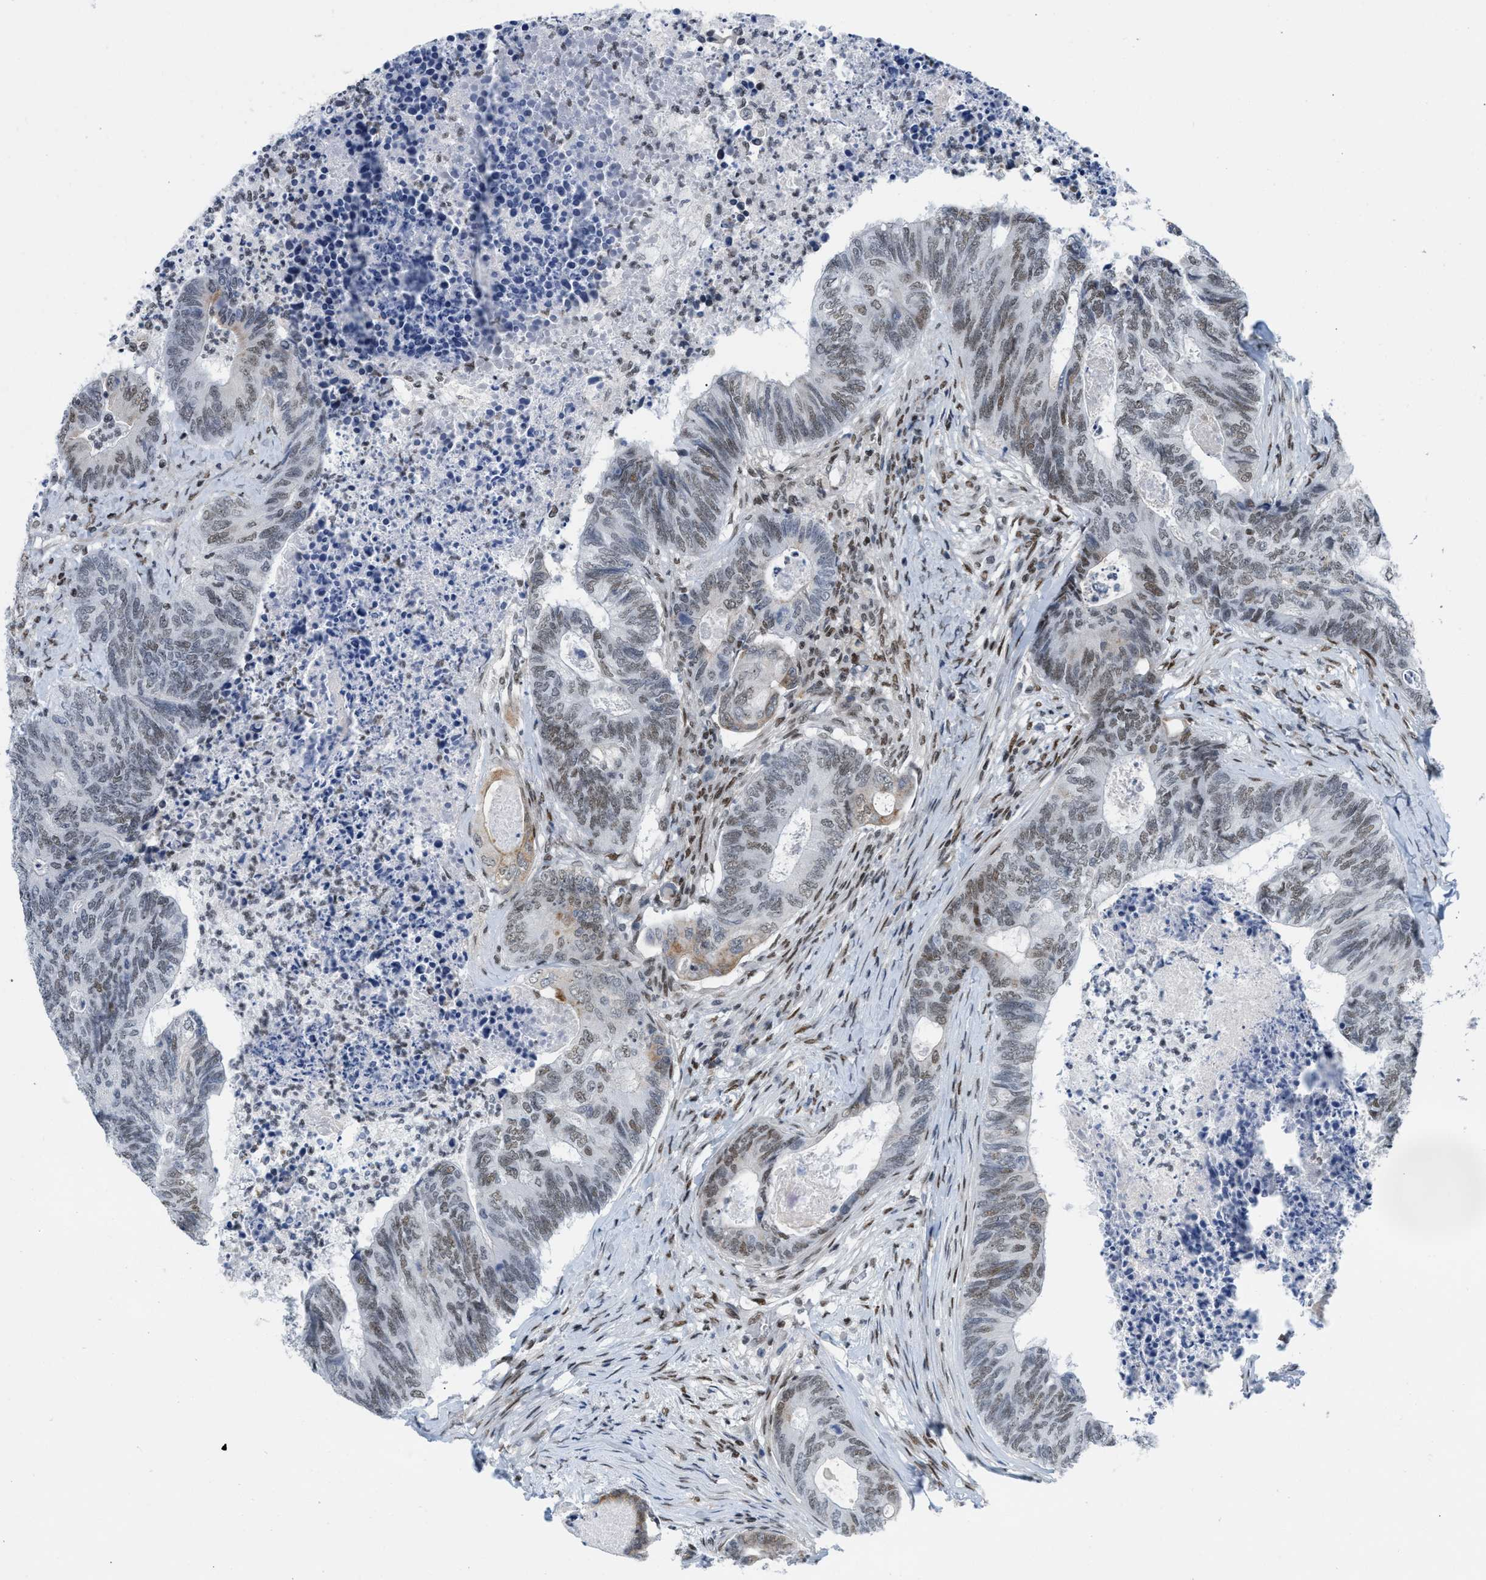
{"staining": {"intensity": "weak", "quantity": ">75%", "location": "nuclear"}, "tissue": "colorectal cancer", "cell_type": "Tumor cells", "image_type": "cancer", "snomed": [{"axis": "morphology", "description": "Adenocarcinoma, NOS"}, {"axis": "topography", "description": "Colon"}], "caption": "This image shows immunohistochemistry staining of human colorectal cancer (adenocarcinoma), with low weak nuclear expression in about >75% of tumor cells.", "gene": "MIER1", "patient": {"sex": "female", "age": 67}}